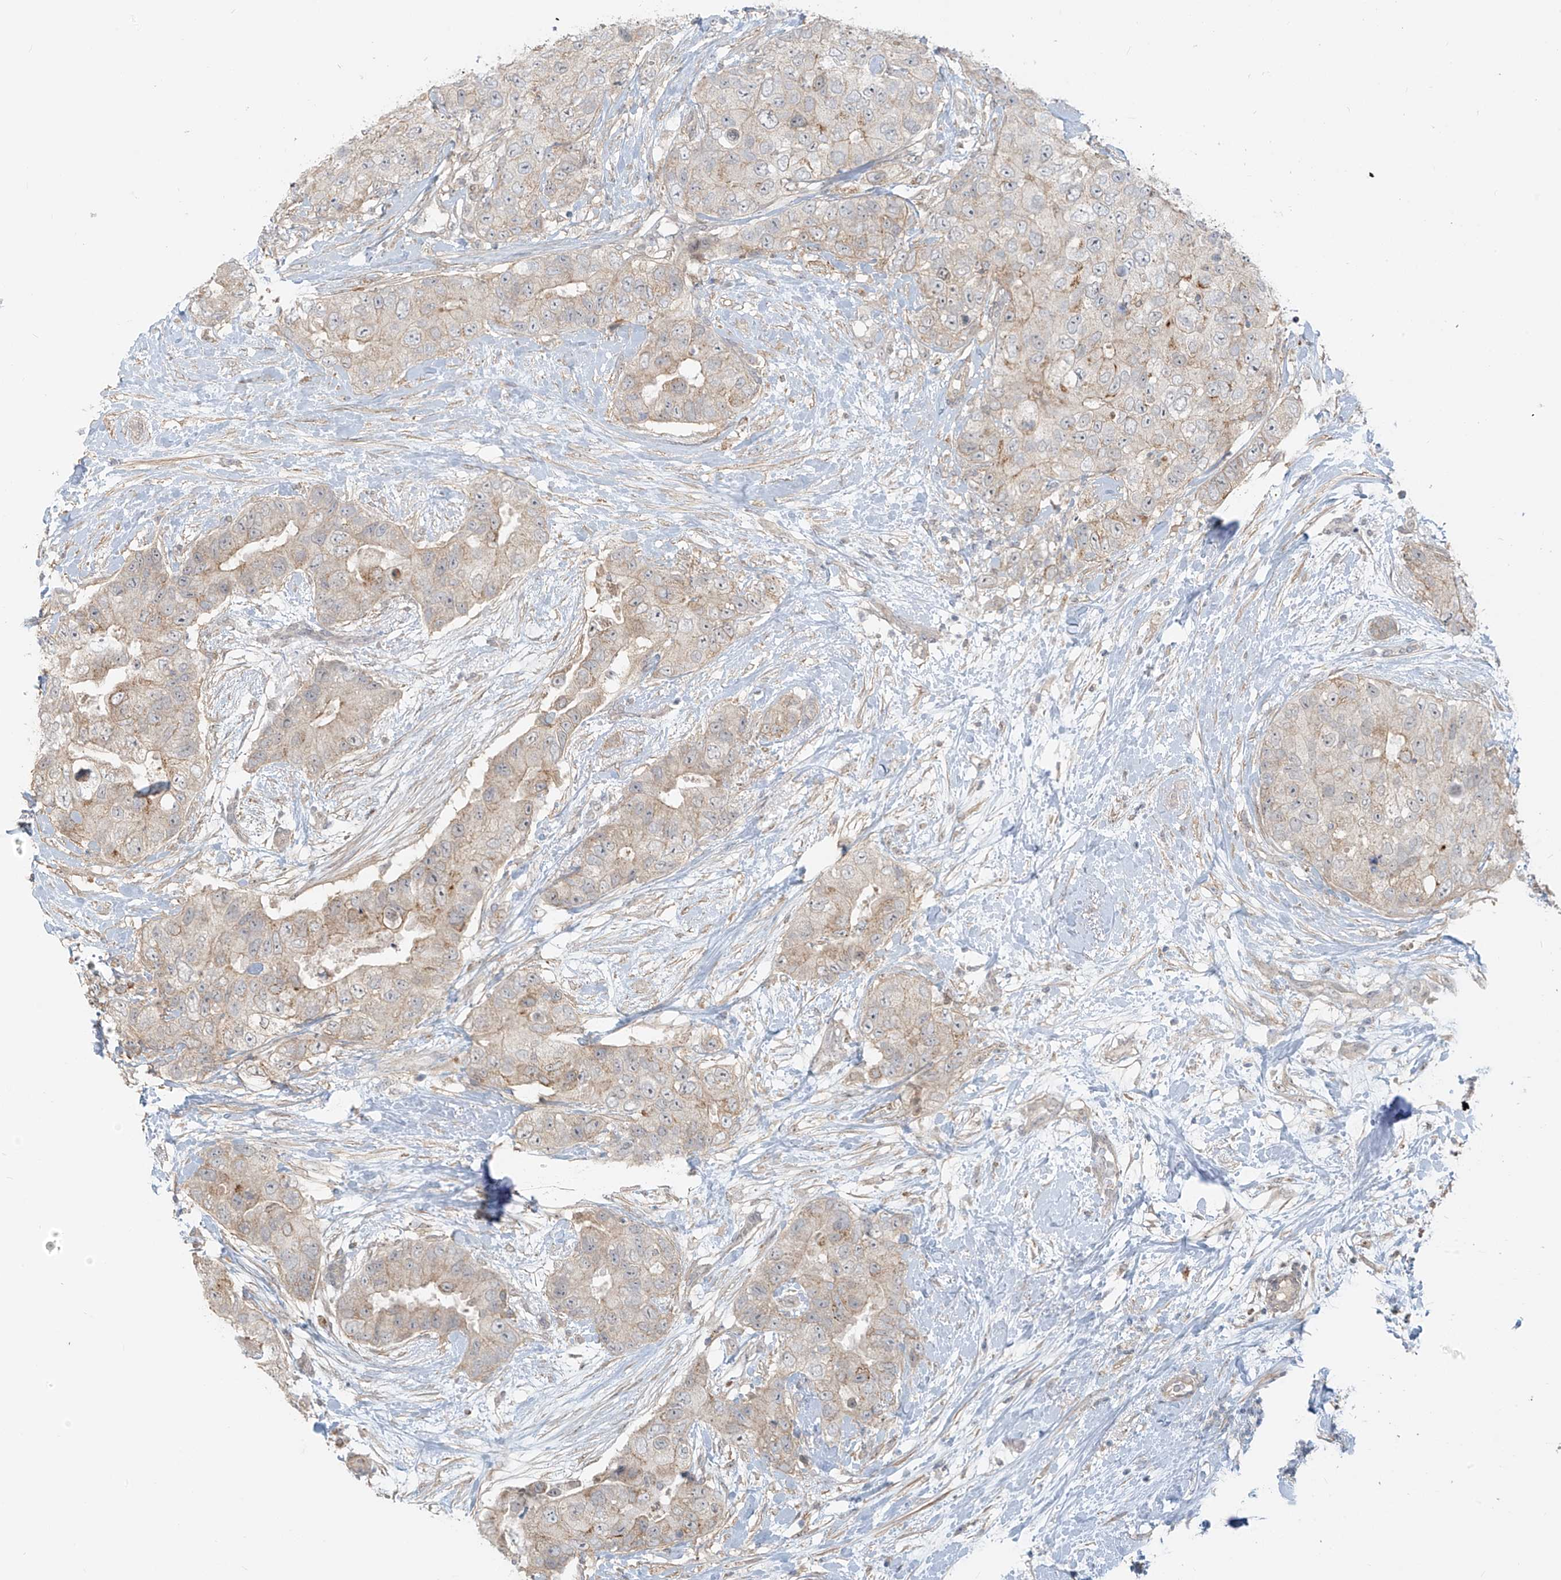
{"staining": {"intensity": "weak", "quantity": "<25%", "location": "cytoplasmic/membranous"}, "tissue": "breast cancer", "cell_type": "Tumor cells", "image_type": "cancer", "snomed": [{"axis": "morphology", "description": "Duct carcinoma"}, {"axis": "topography", "description": "Breast"}], "caption": "Immunohistochemical staining of invasive ductal carcinoma (breast) shows no significant expression in tumor cells. Nuclei are stained in blue.", "gene": "ABCD1", "patient": {"sex": "female", "age": 62}}